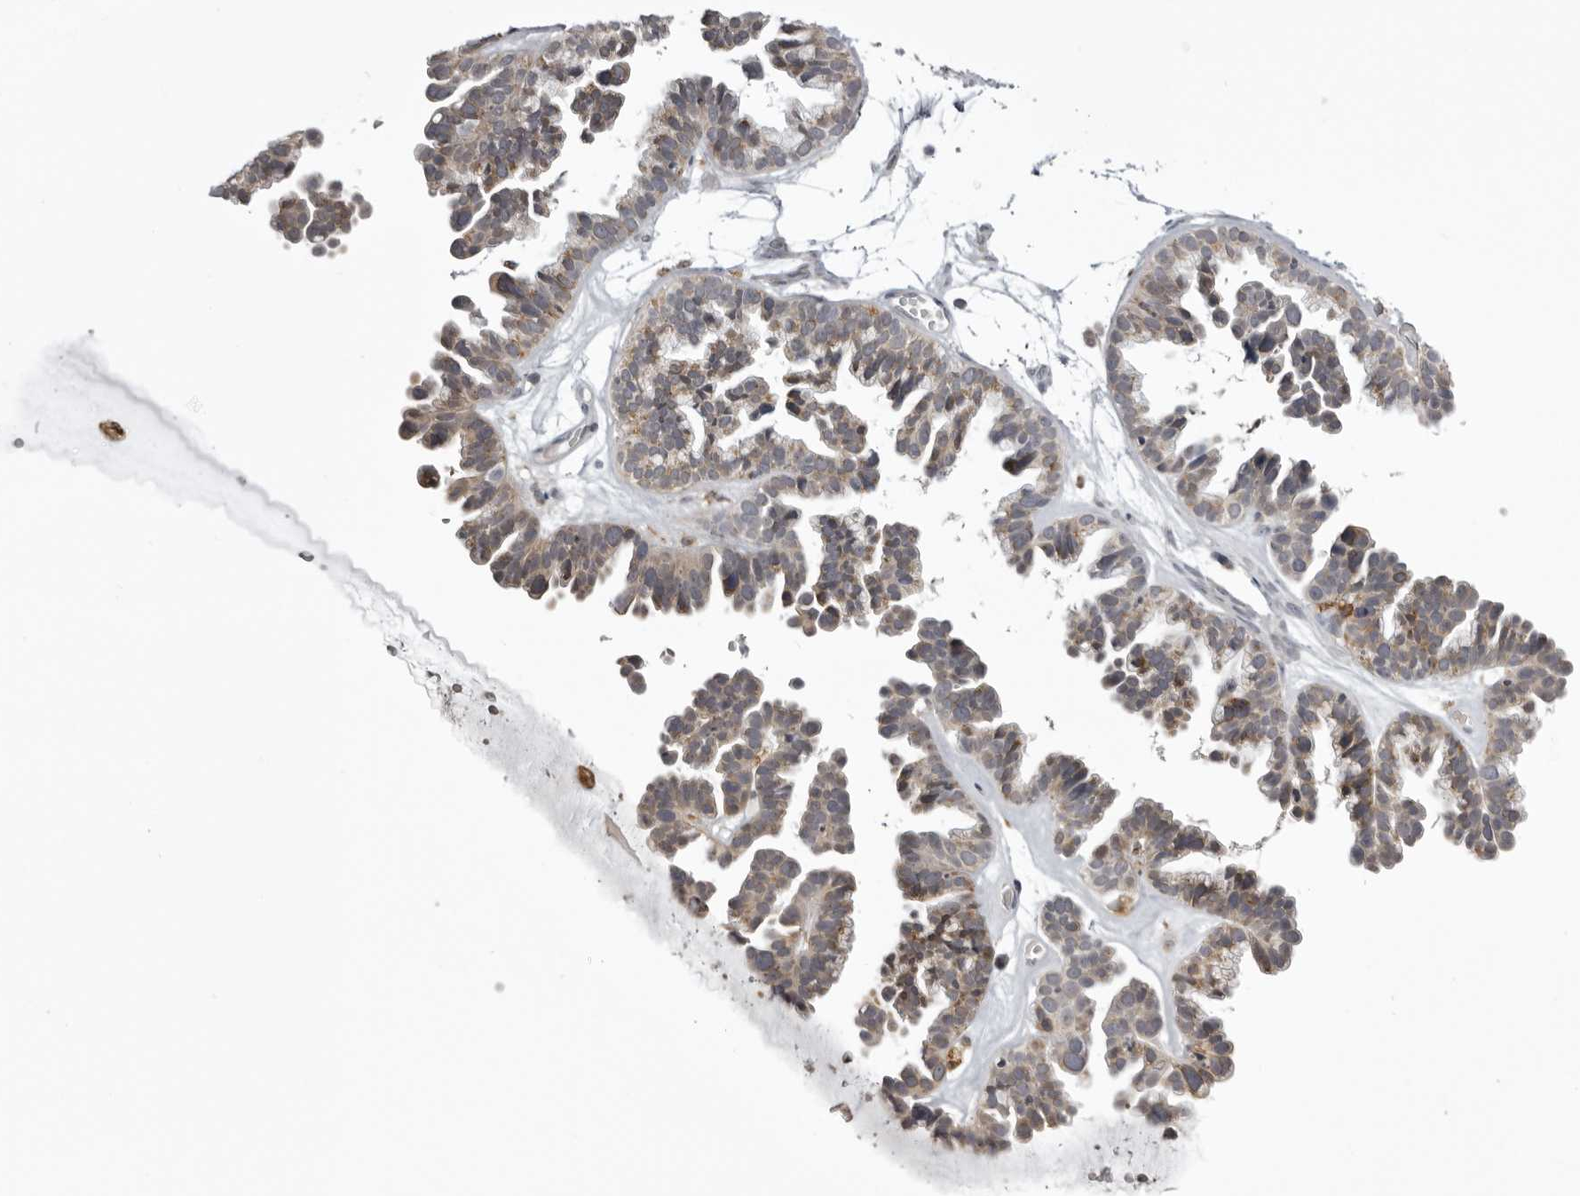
{"staining": {"intensity": "weak", "quantity": ">75%", "location": "cytoplasmic/membranous"}, "tissue": "ovarian cancer", "cell_type": "Tumor cells", "image_type": "cancer", "snomed": [{"axis": "morphology", "description": "Cystadenocarcinoma, serous, NOS"}, {"axis": "topography", "description": "Ovary"}], "caption": "Immunohistochemical staining of human ovarian cancer shows weak cytoplasmic/membranous protein staining in about >75% of tumor cells.", "gene": "NCEH1", "patient": {"sex": "female", "age": 56}}